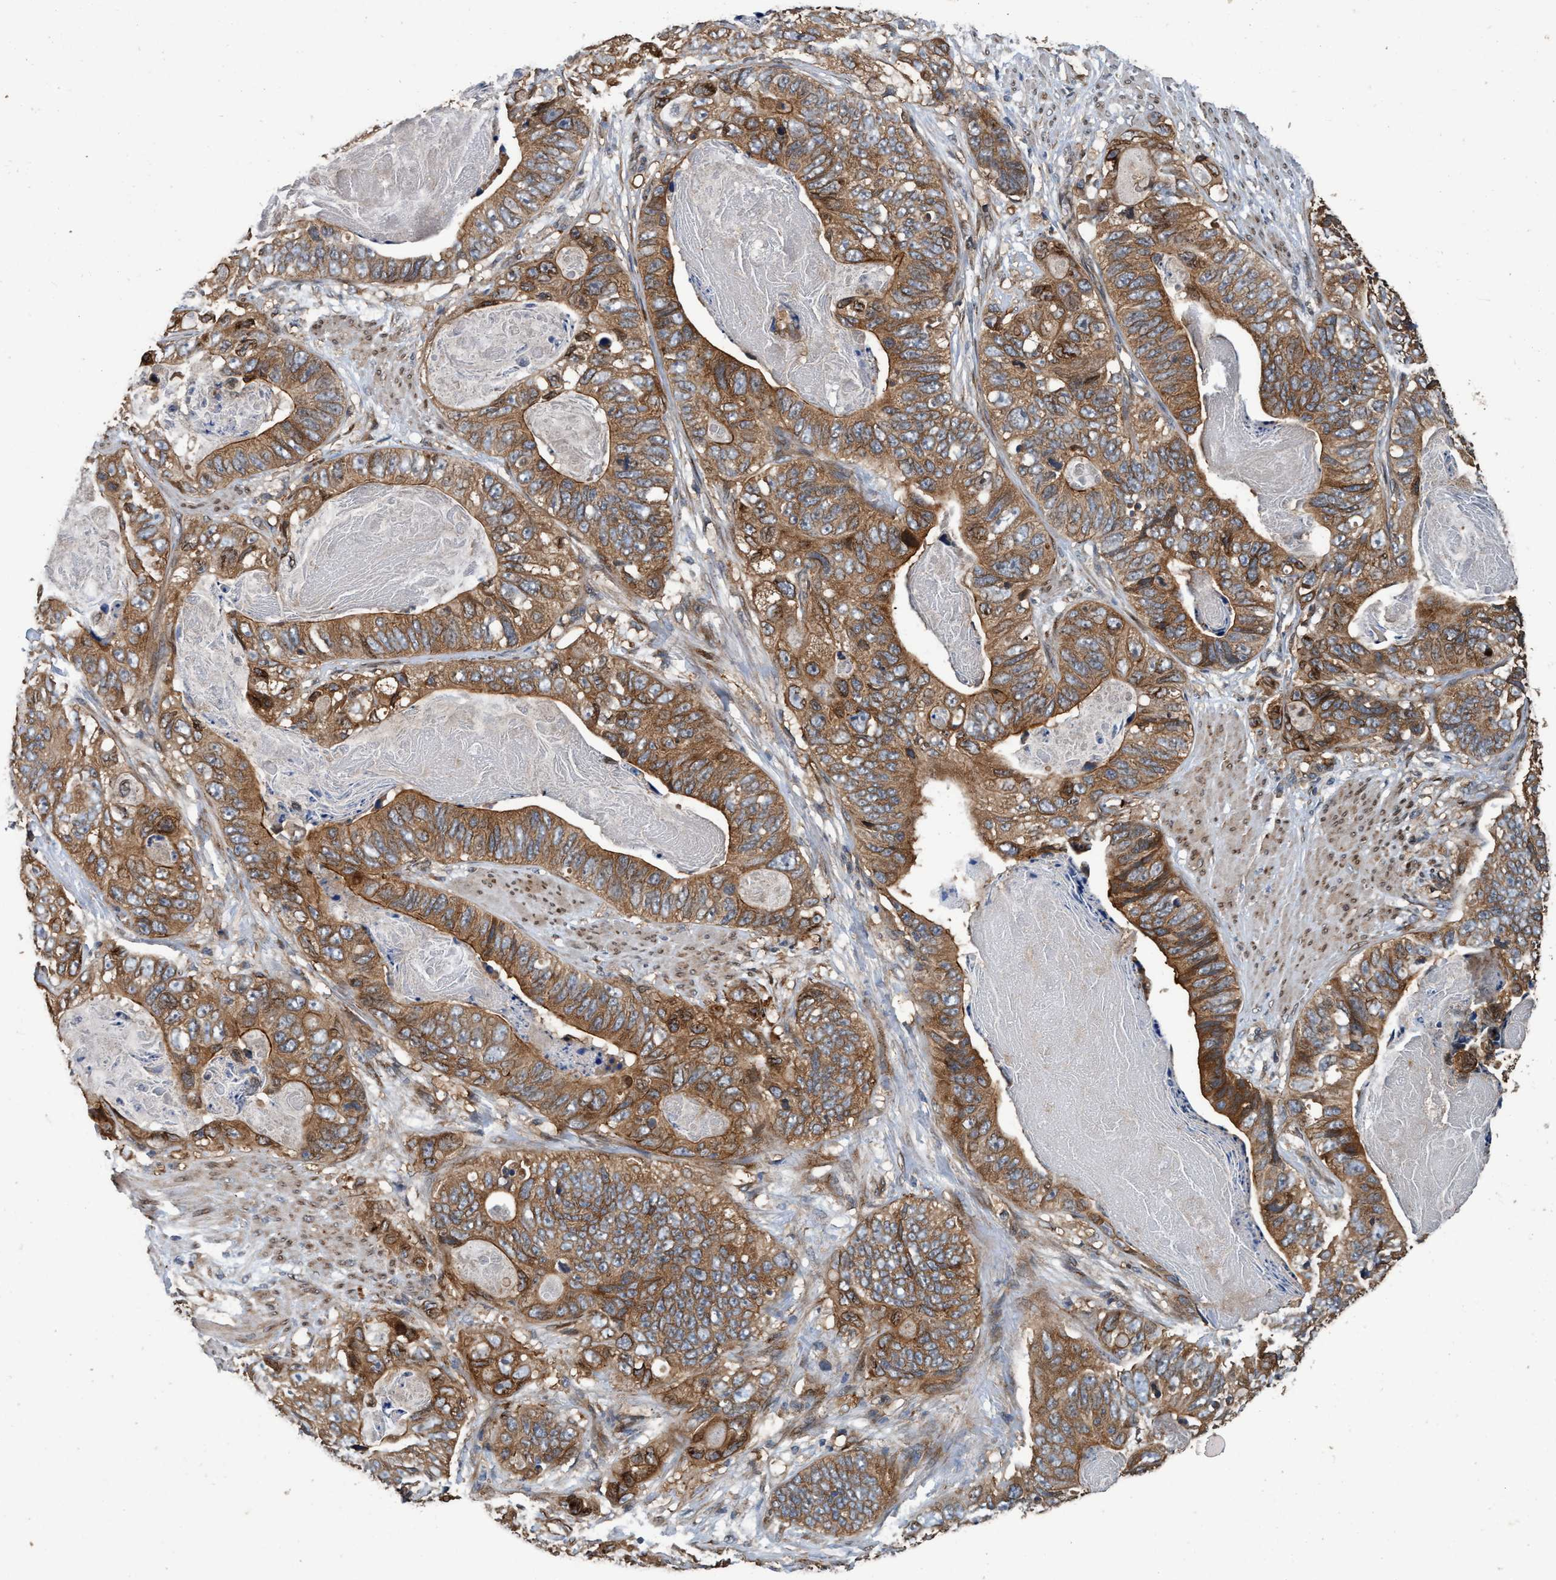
{"staining": {"intensity": "moderate", "quantity": ">75%", "location": "cytoplasmic/membranous"}, "tissue": "stomach cancer", "cell_type": "Tumor cells", "image_type": "cancer", "snomed": [{"axis": "morphology", "description": "Adenocarcinoma, NOS"}, {"axis": "topography", "description": "Stomach"}], "caption": "Immunohistochemistry (IHC) (DAB (3,3'-diaminobenzidine)) staining of human stomach cancer shows moderate cytoplasmic/membranous protein expression in about >75% of tumor cells.", "gene": "MACC1", "patient": {"sex": "female", "age": 89}}